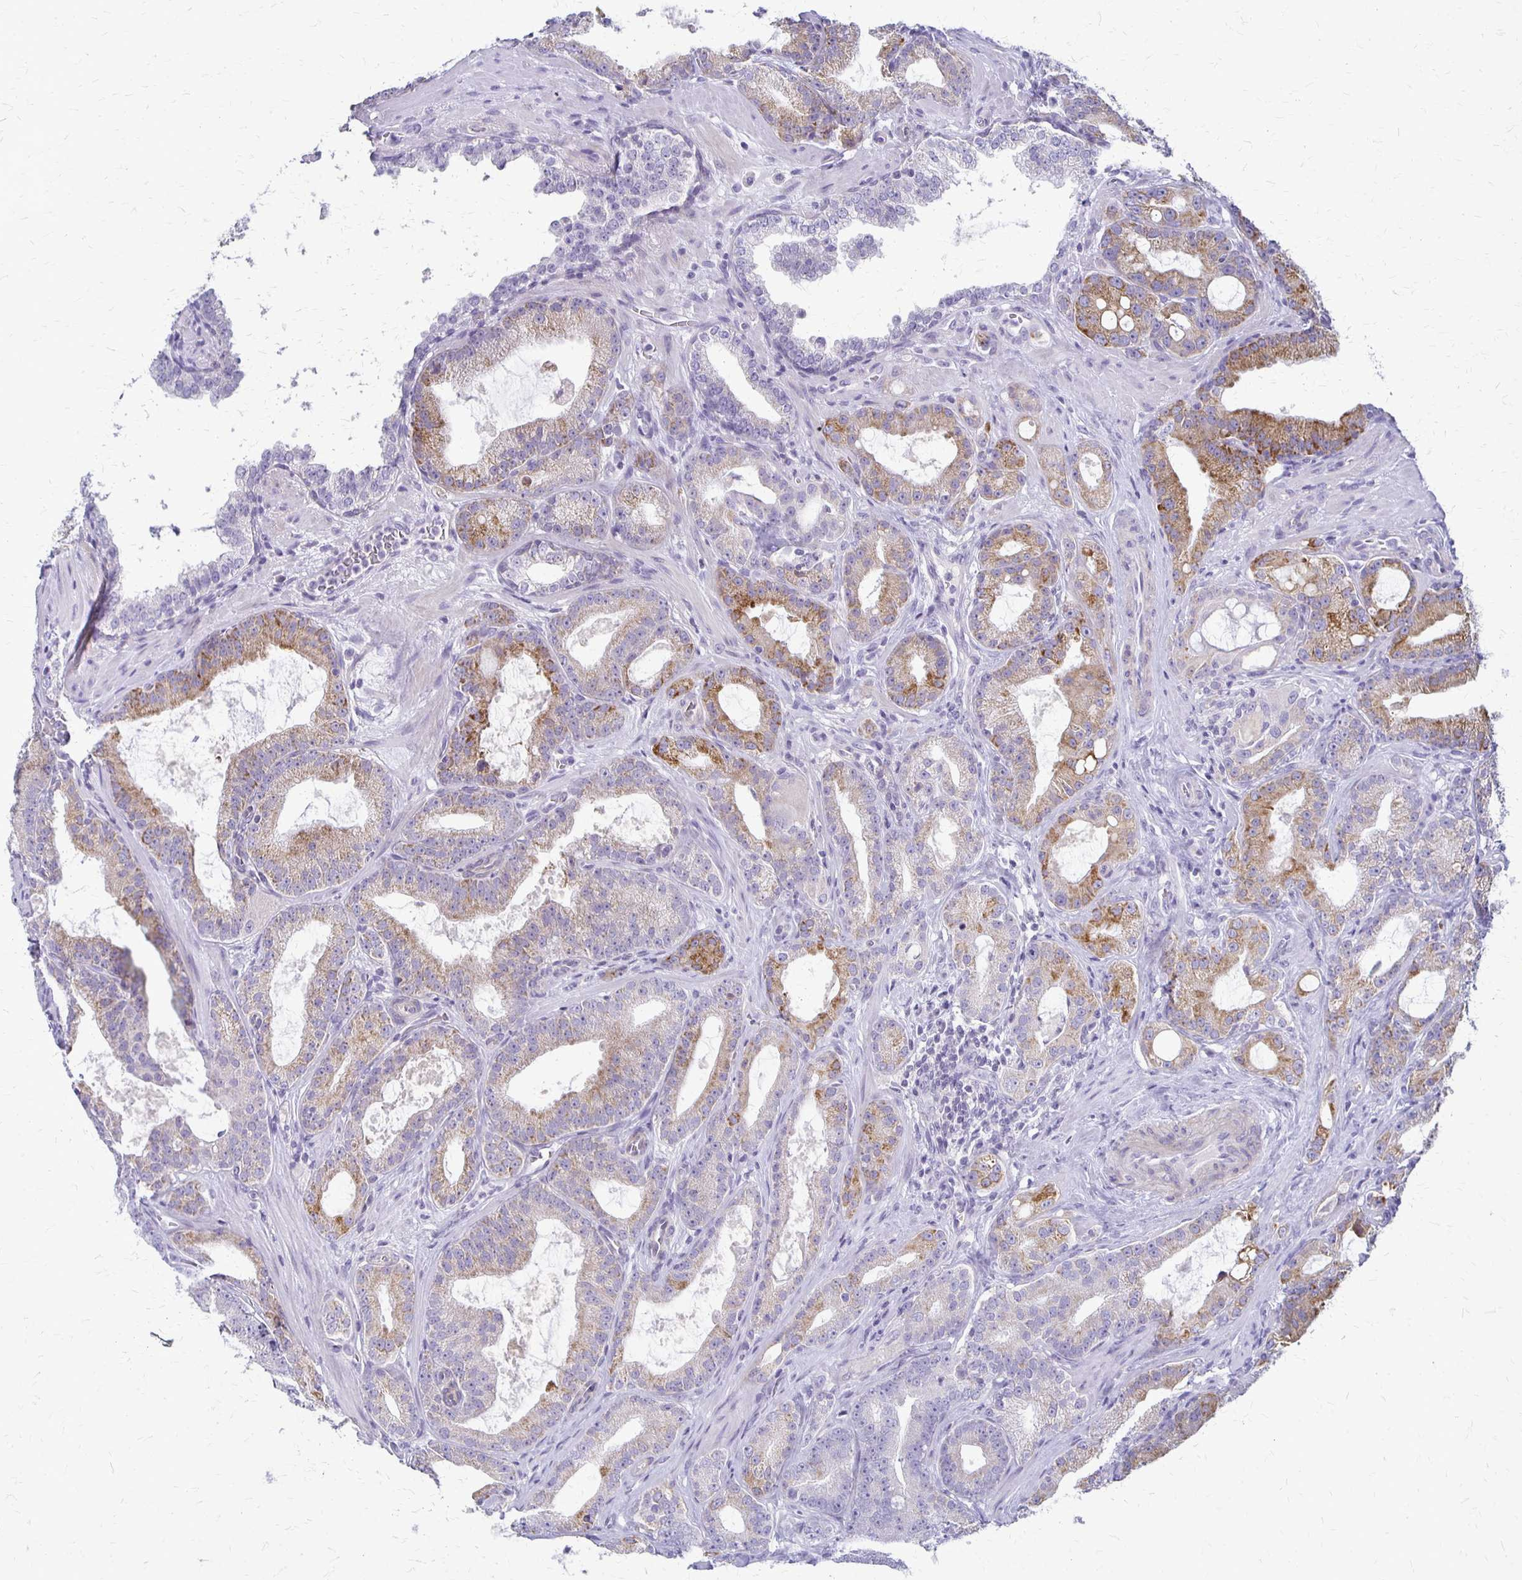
{"staining": {"intensity": "moderate", "quantity": "<25%", "location": "cytoplasmic/membranous"}, "tissue": "prostate cancer", "cell_type": "Tumor cells", "image_type": "cancer", "snomed": [{"axis": "morphology", "description": "Adenocarcinoma, High grade"}, {"axis": "topography", "description": "Prostate"}], "caption": "Immunohistochemical staining of human prostate cancer (adenocarcinoma (high-grade)) demonstrates low levels of moderate cytoplasmic/membranous protein positivity in approximately <25% of tumor cells.", "gene": "RHOC", "patient": {"sex": "male", "age": 65}}